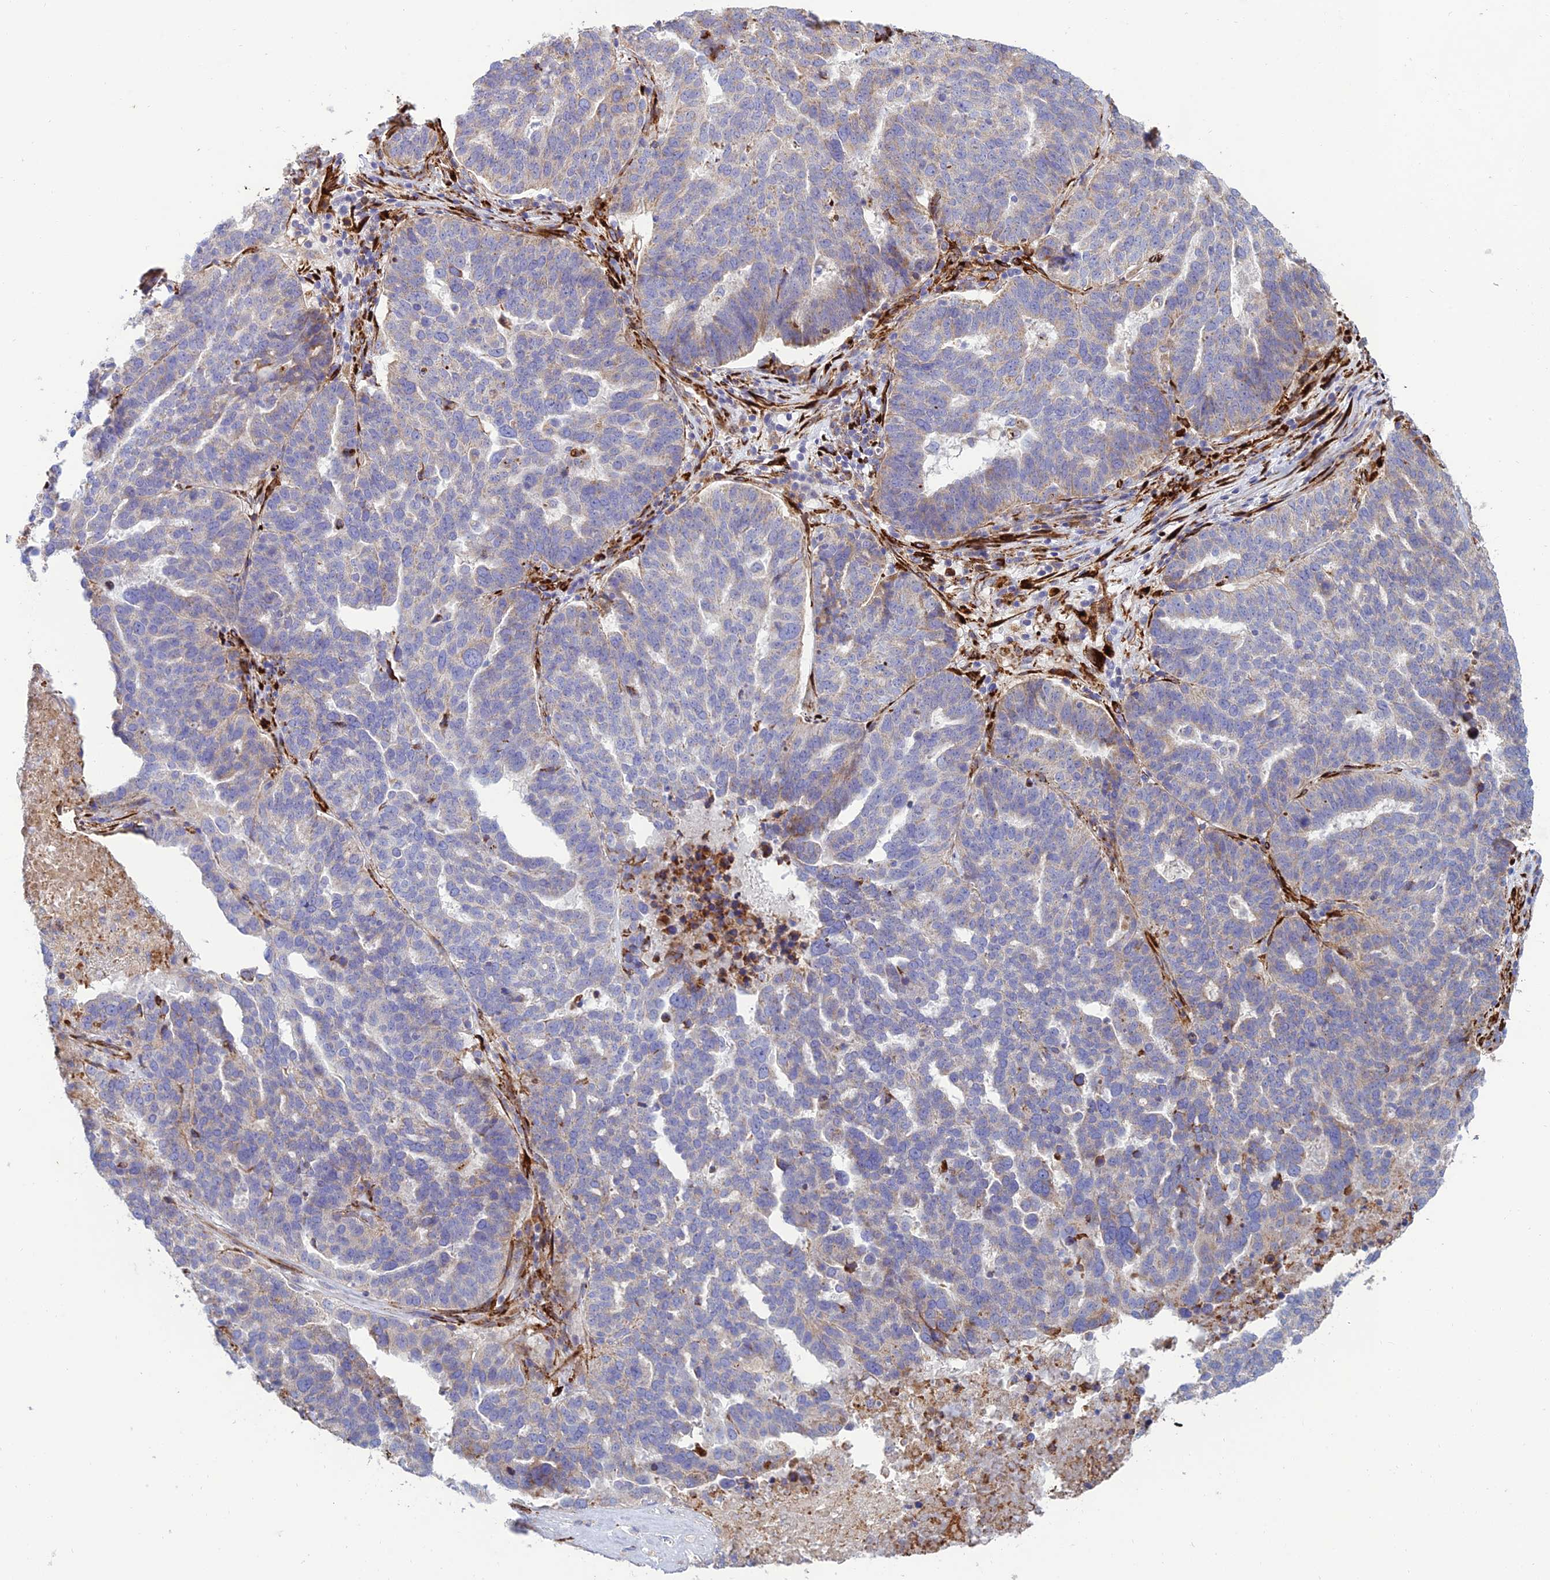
{"staining": {"intensity": "weak", "quantity": "<25%", "location": "cytoplasmic/membranous"}, "tissue": "ovarian cancer", "cell_type": "Tumor cells", "image_type": "cancer", "snomed": [{"axis": "morphology", "description": "Cystadenocarcinoma, serous, NOS"}, {"axis": "topography", "description": "Ovary"}], "caption": "Immunohistochemistry (IHC) photomicrograph of ovarian cancer (serous cystadenocarcinoma) stained for a protein (brown), which shows no staining in tumor cells.", "gene": "RCN3", "patient": {"sex": "female", "age": 59}}